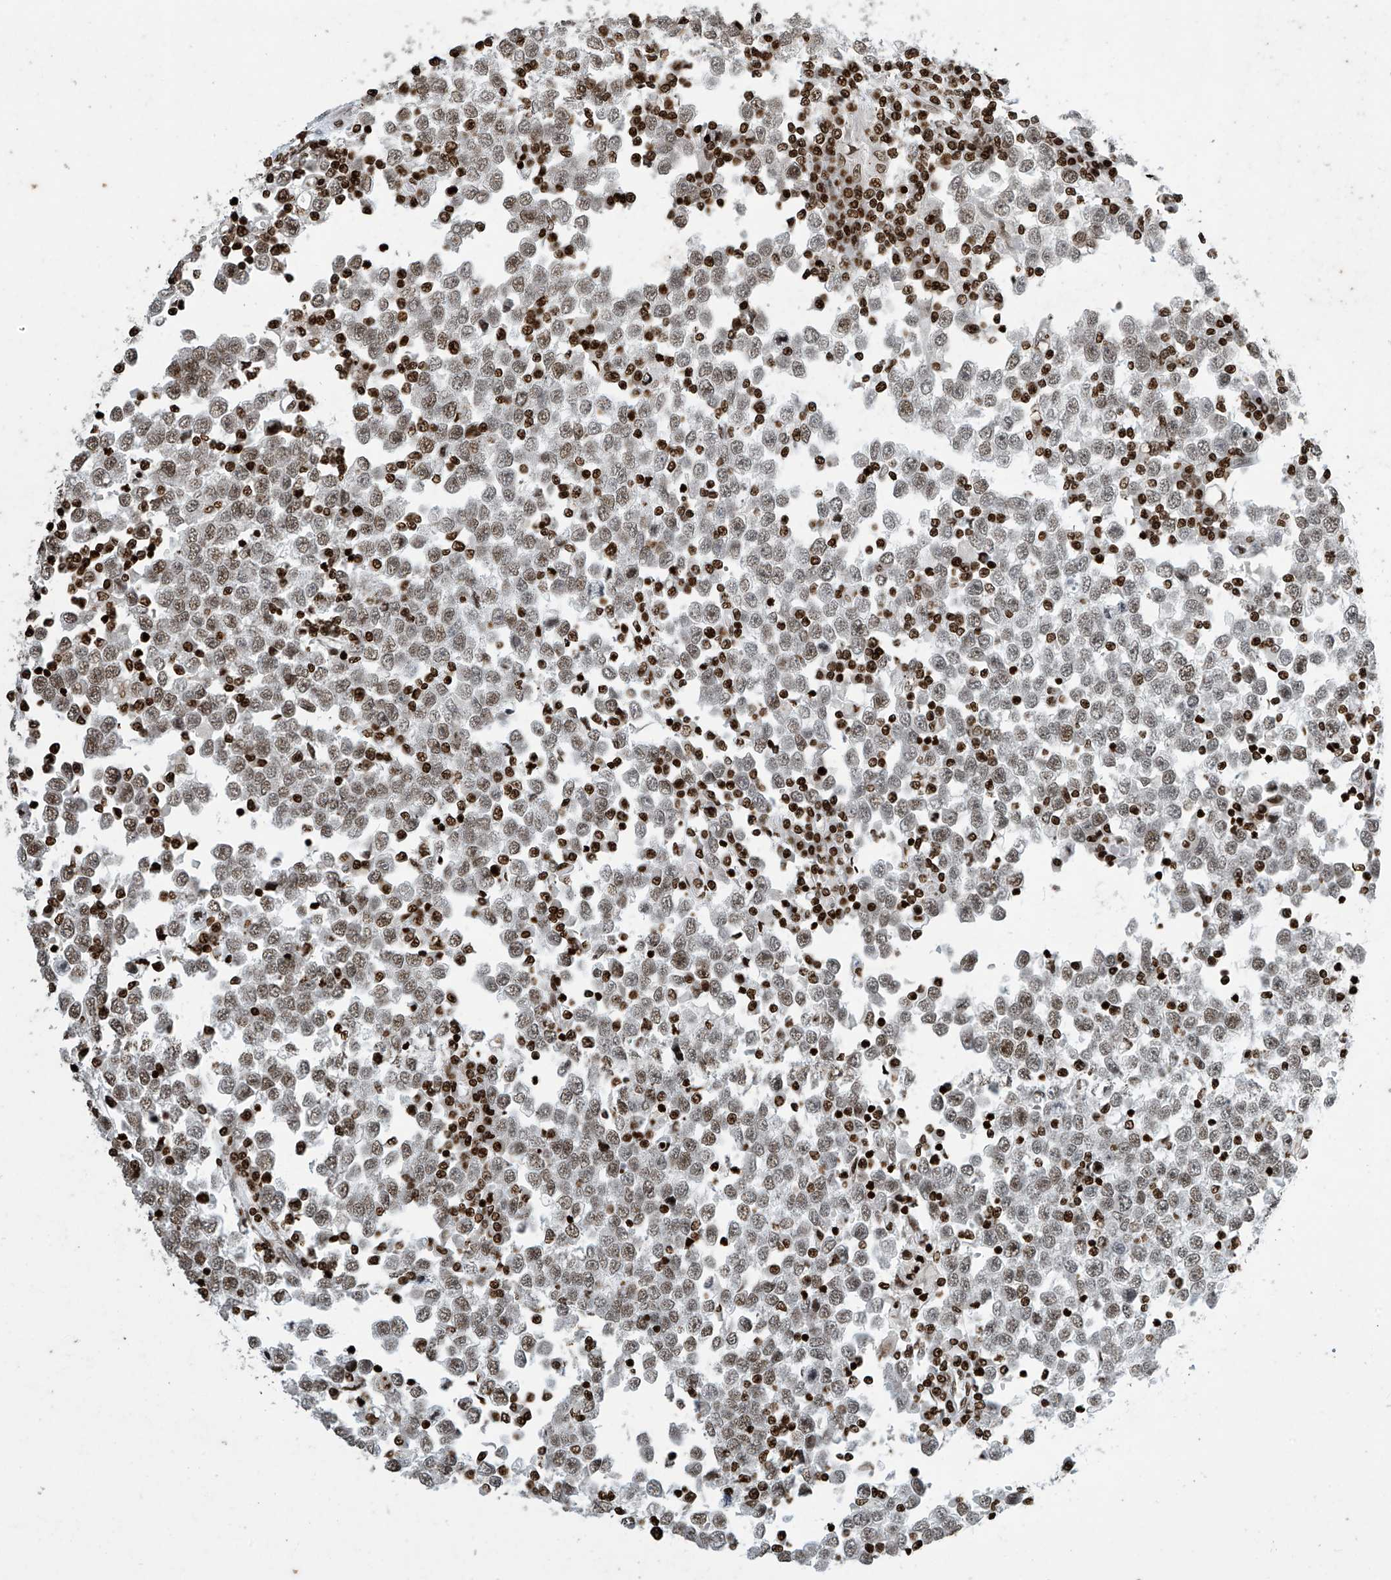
{"staining": {"intensity": "moderate", "quantity": ">75%", "location": "nuclear"}, "tissue": "testis cancer", "cell_type": "Tumor cells", "image_type": "cancer", "snomed": [{"axis": "morphology", "description": "Seminoma, NOS"}, {"axis": "topography", "description": "Testis"}], "caption": "Testis cancer stained with DAB (3,3'-diaminobenzidine) immunohistochemistry exhibits medium levels of moderate nuclear expression in approximately >75% of tumor cells. The protein is shown in brown color, while the nuclei are stained blue.", "gene": "H4C16", "patient": {"sex": "male", "age": 65}}